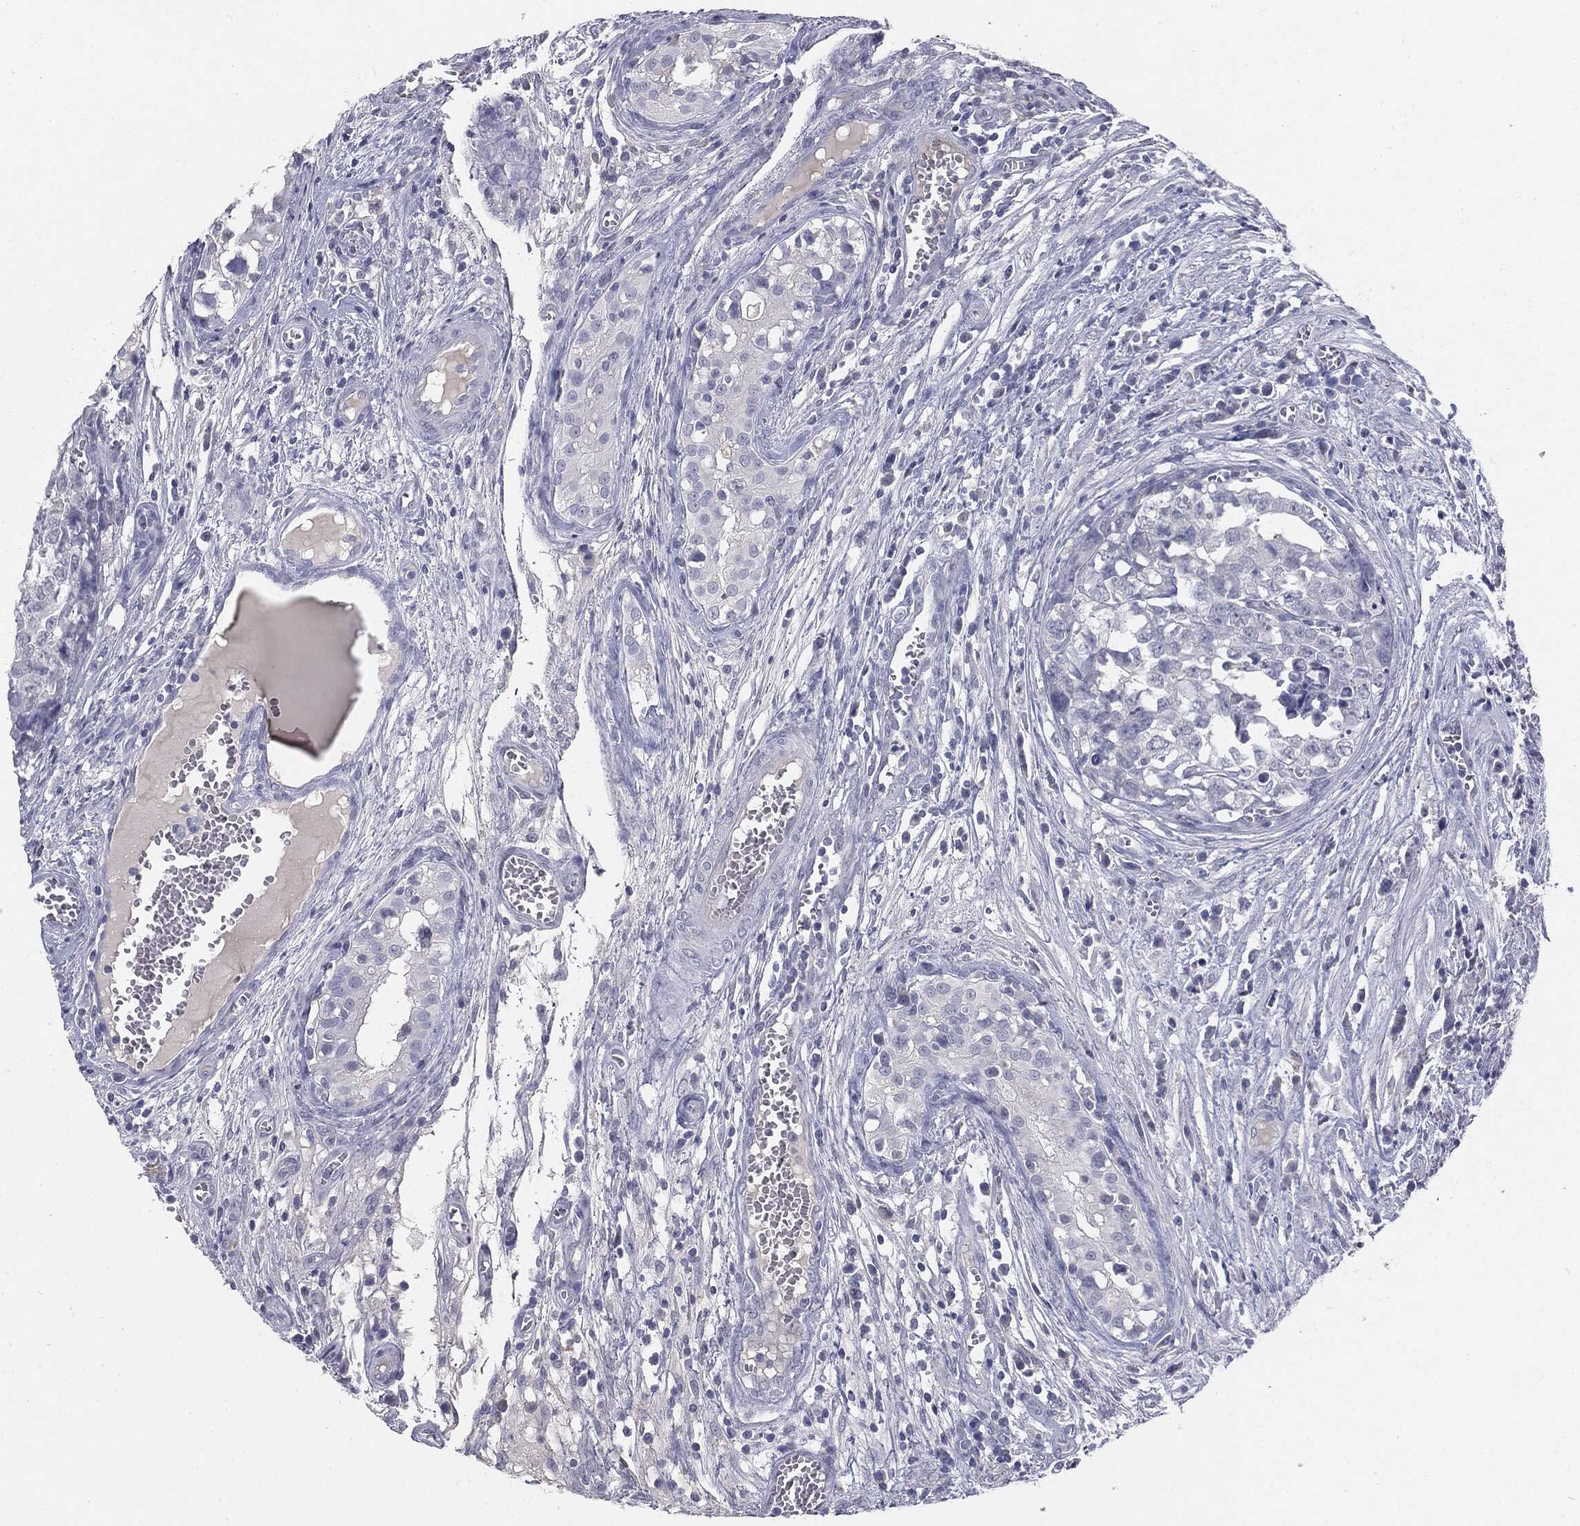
{"staining": {"intensity": "negative", "quantity": "none", "location": "none"}, "tissue": "testis cancer", "cell_type": "Tumor cells", "image_type": "cancer", "snomed": [{"axis": "morphology", "description": "Carcinoma, Embryonal, NOS"}, {"axis": "topography", "description": "Testis"}], "caption": "This is an immunohistochemistry image of human testis cancer (embryonal carcinoma). There is no positivity in tumor cells.", "gene": "MUC1", "patient": {"sex": "male", "age": 23}}